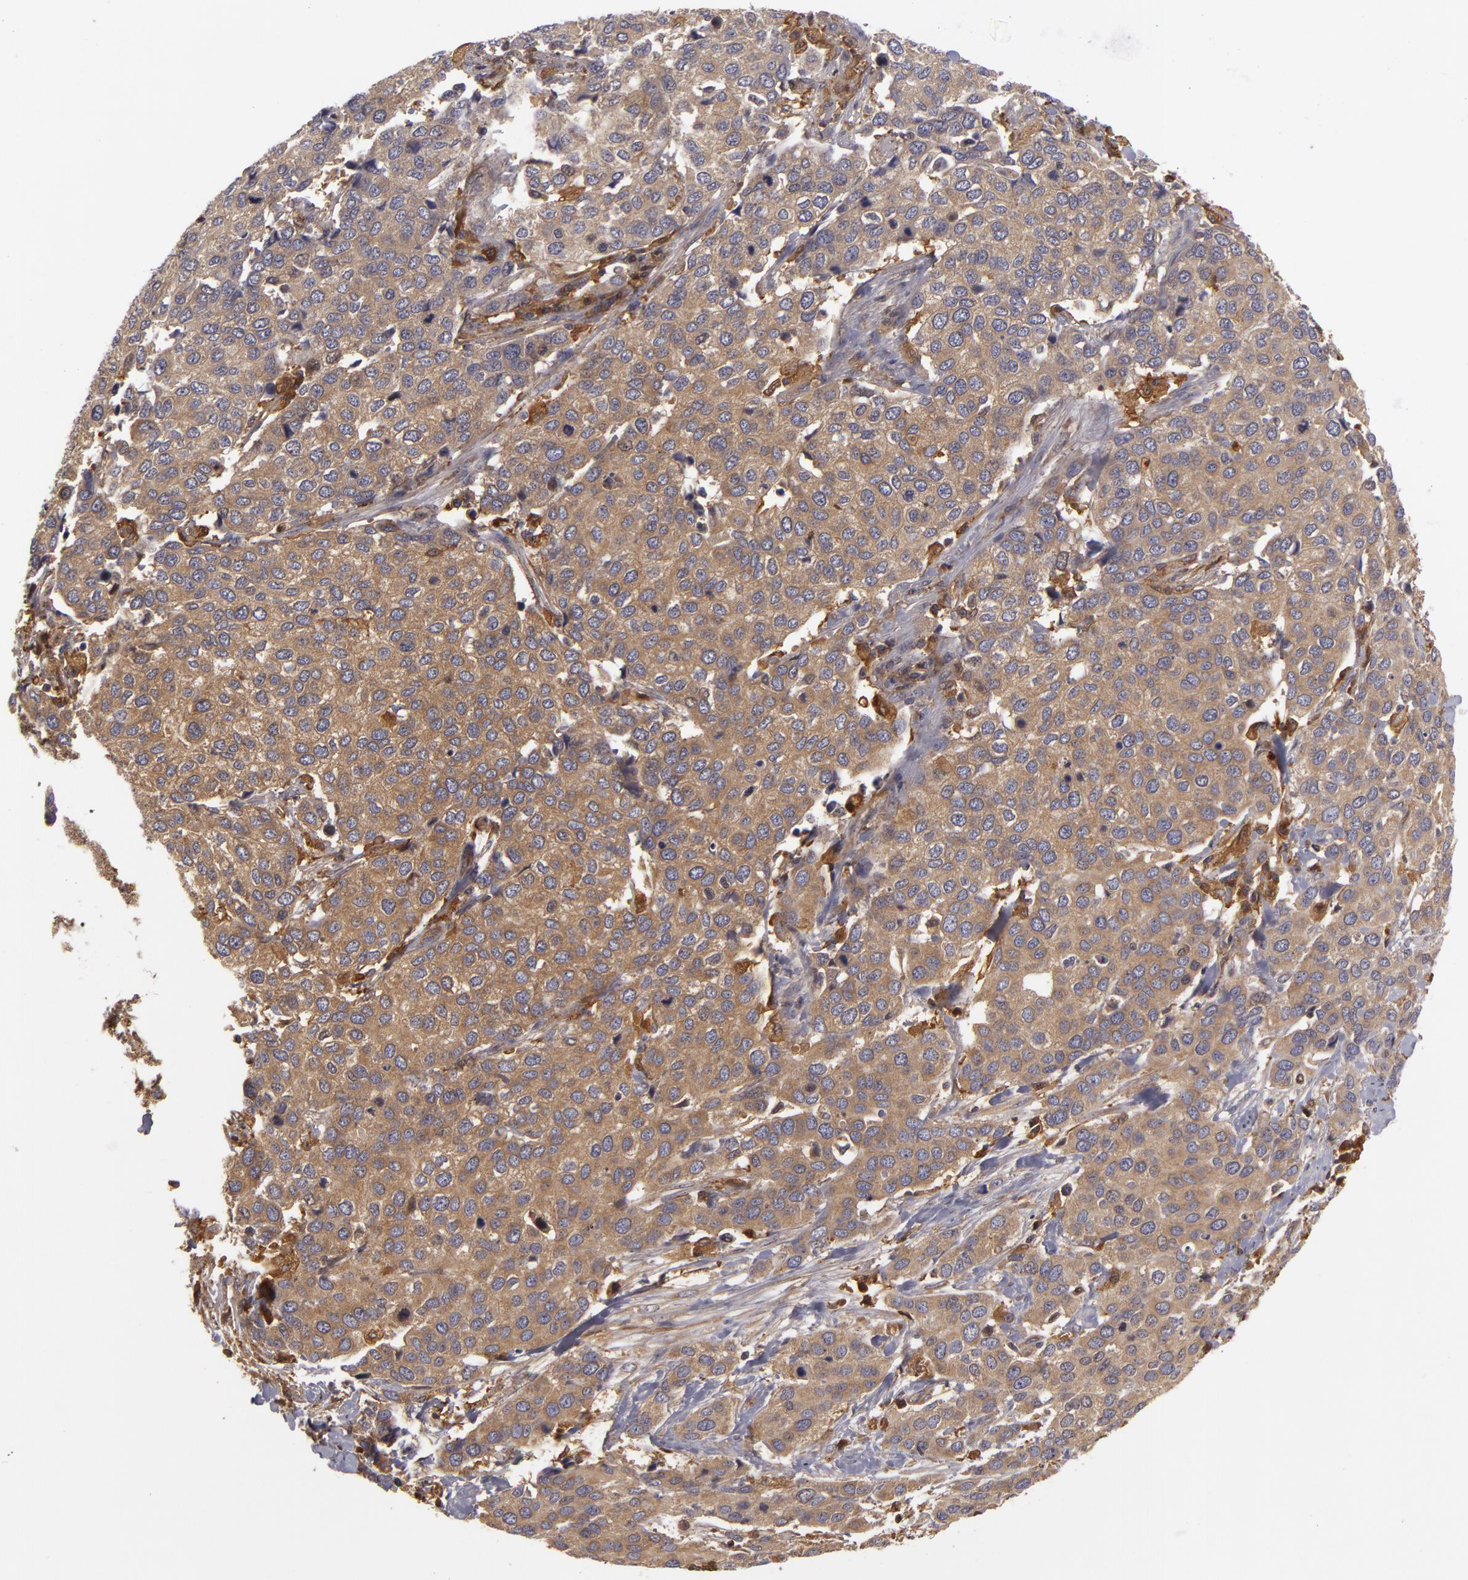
{"staining": {"intensity": "moderate", "quantity": ">75%", "location": "cytoplasmic/membranous"}, "tissue": "cervical cancer", "cell_type": "Tumor cells", "image_type": "cancer", "snomed": [{"axis": "morphology", "description": "Squamous cell carcinoma, NOS"}, {"axis": "topography", "description": "Cervix"}], "caption": "A histopathology image showing moderate cytoplasmic/membranous expression in approximately >75% of tumor cells in squamous cell carcinoma (cervical), as visualized by brown immunohistochemical staining.", "gene": "ZNF229", "patient": {"sex": "female", "age": 54}}